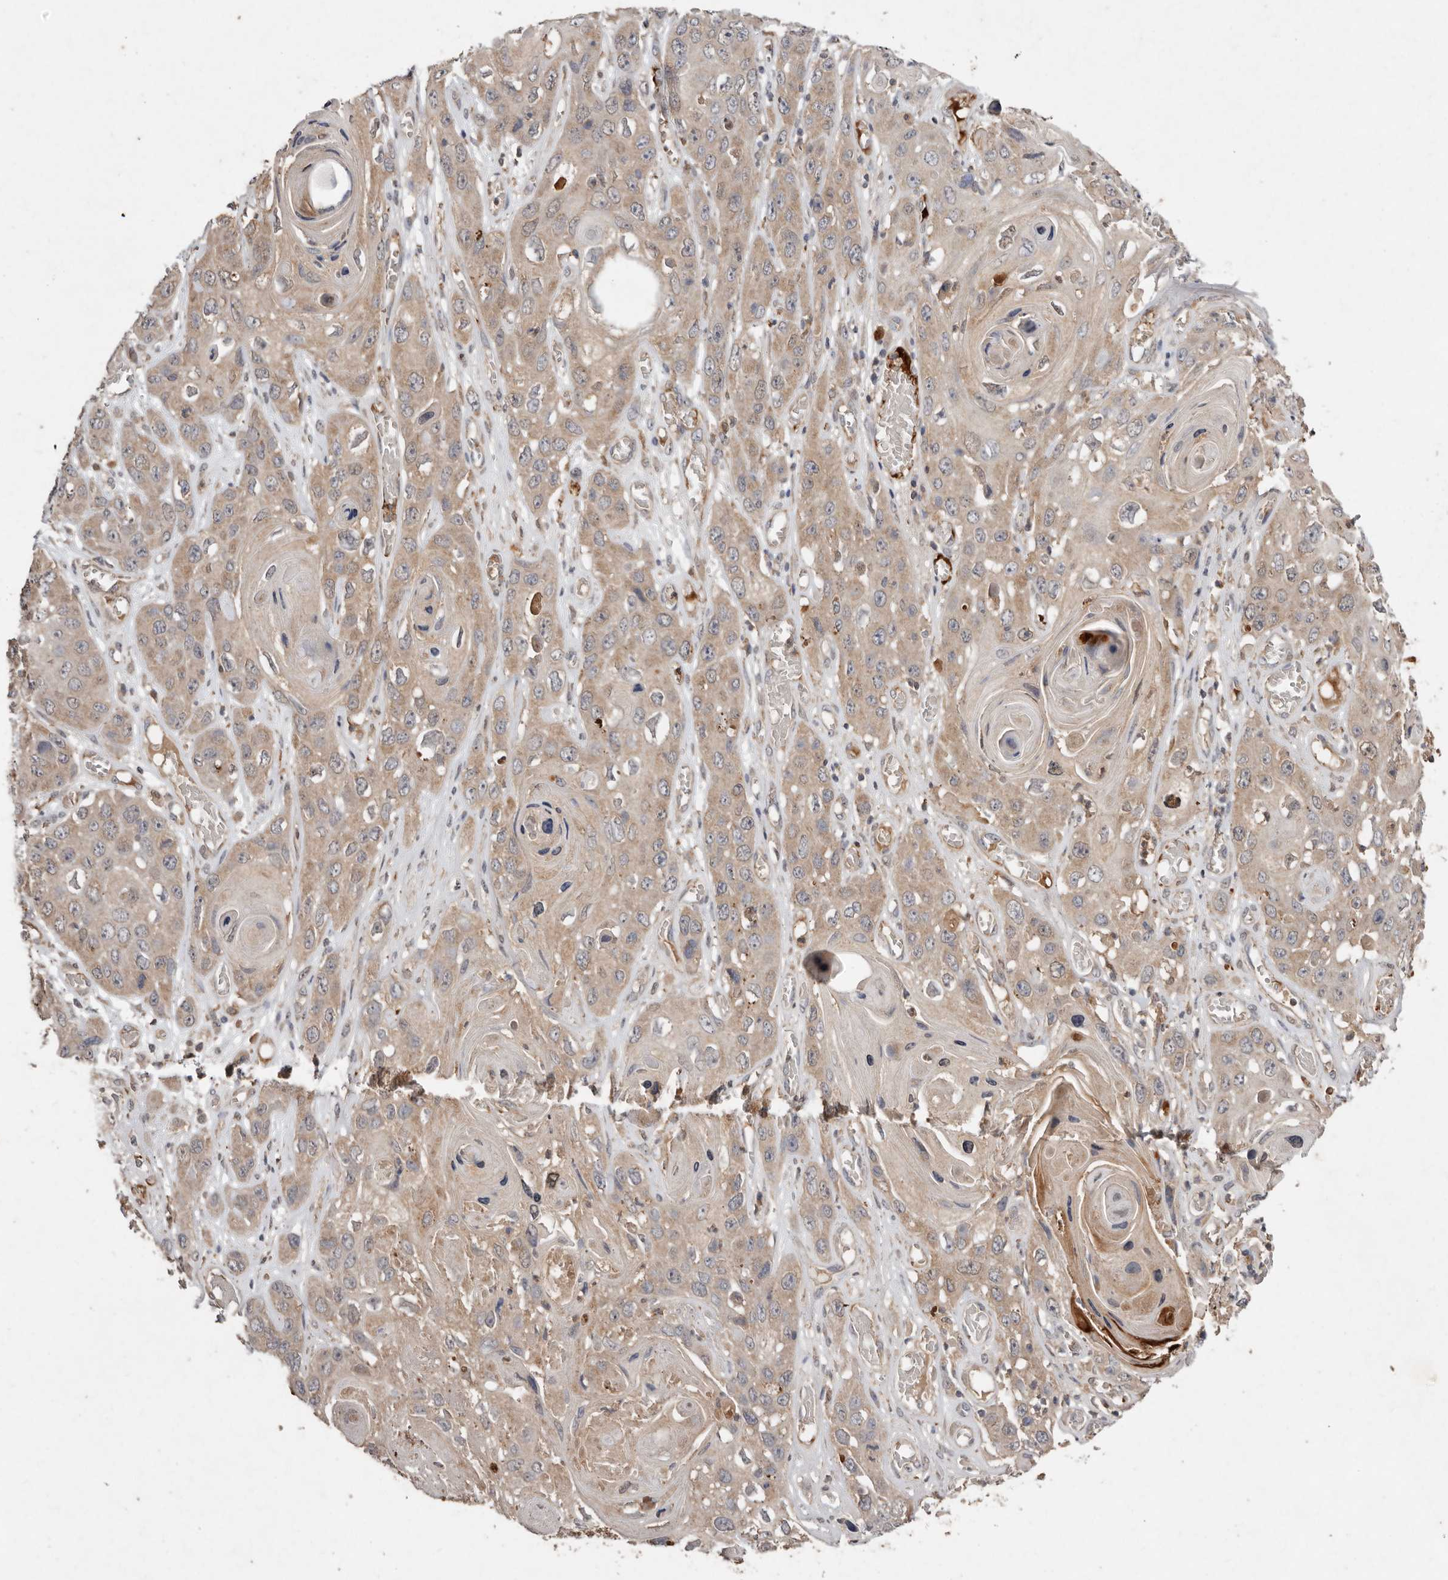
{"staining": {"intensity": "weak", "quantity": ">75%", "location": "cytoplasmic/membranous"}, "tissue": "skin cancer", "cell_type": "Tumor cells", "image_type": "cancer", "snomed": [{"axis": "morphology", "description": "Squamous cell carcinoma, NOS"}, {"axis": "topography", "description": "Skin"}], "caption": "This histopathology image shows IHC staining of human skin cancer (squamous cell carcinoma), with low weak cytoplasmic/membranous expression in about >75% of tumor cells.", "gene": "EDEM1", "patient": {"sex": "male", "age": 55}}